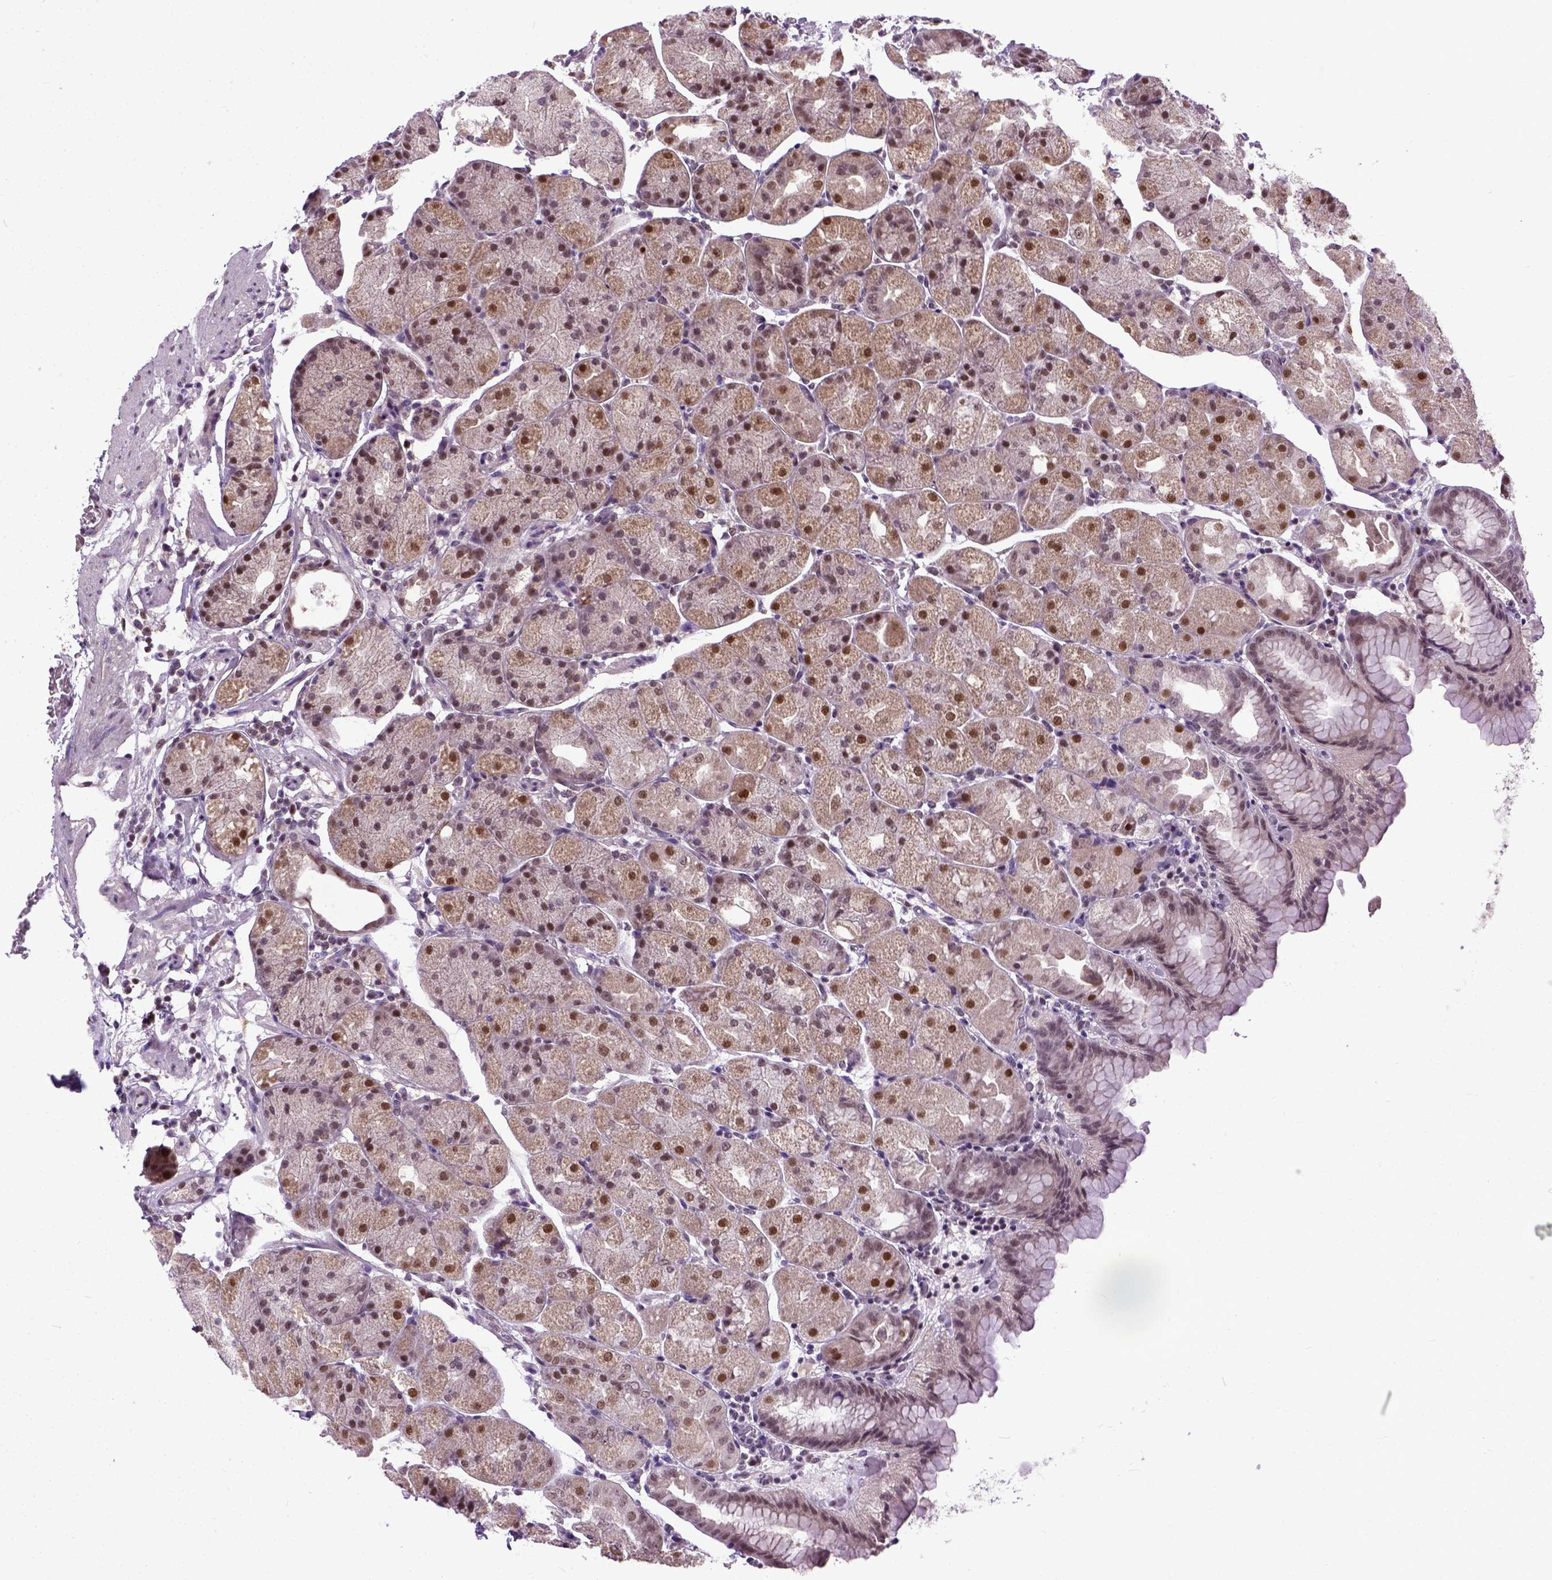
{"staining": {"intensity": "moderate", "quantity": "25%-75%", "location": "cytoplasmic/membranous,nuclear"}, "tissue": "stomach", "cell_type": "Glandular cells", "image_type": "normal", "snomed": [{"axis": "morphology", "description": "Normal tissue, NOS"}, {"axis": "topography", "description": "Stomach, upper"}, {"axis": "topography", "description": "Stomach"}, {"axis": "topography", "description": "Stomach, lower"}], "caption": "Human stomach stained for a protein (brown) displays moderate cytoplasmic/membranous,nuclear positive expression in about 25%-75% of glandular cells.", "gene": "UBA3", "patient": {"sex": "male", "age": 62}}